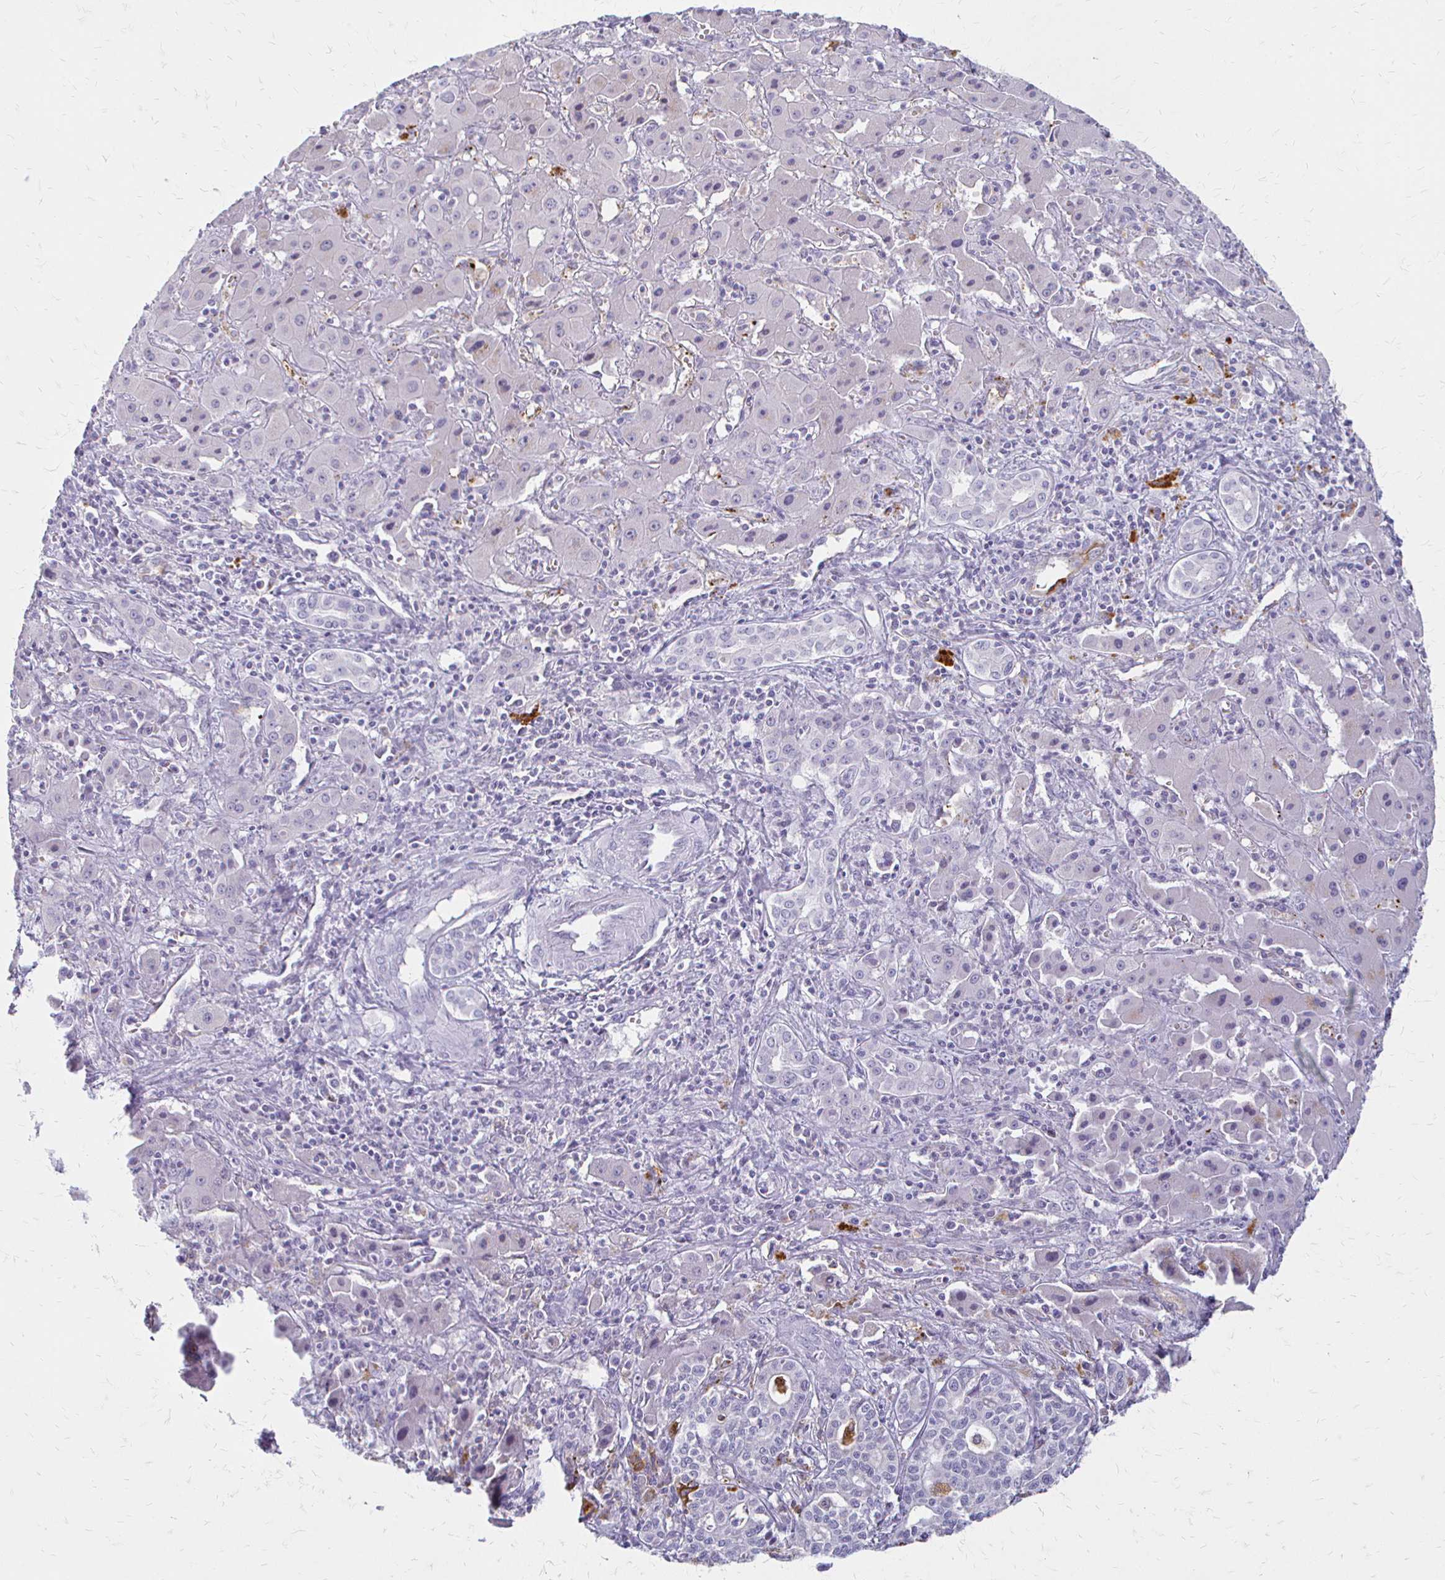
{"staining": {"intensity": "negative", "quantity": "none", "location": "none"}, "tissue": "liver cancer", "cell_type": "Tumor cells", "image_type": "cancer", "snomed": [{"axis": "morphology", "description": "Cholangiocarcinoma"}, {"axis": "topography", "description": "Liver"}], "caption": "This is an immunohistochemistry photomicrograph of liver cancer. There is no positivity in tumor cells.", "gene": "ACP5", "patient": {"sex": "female", "age": 61}}